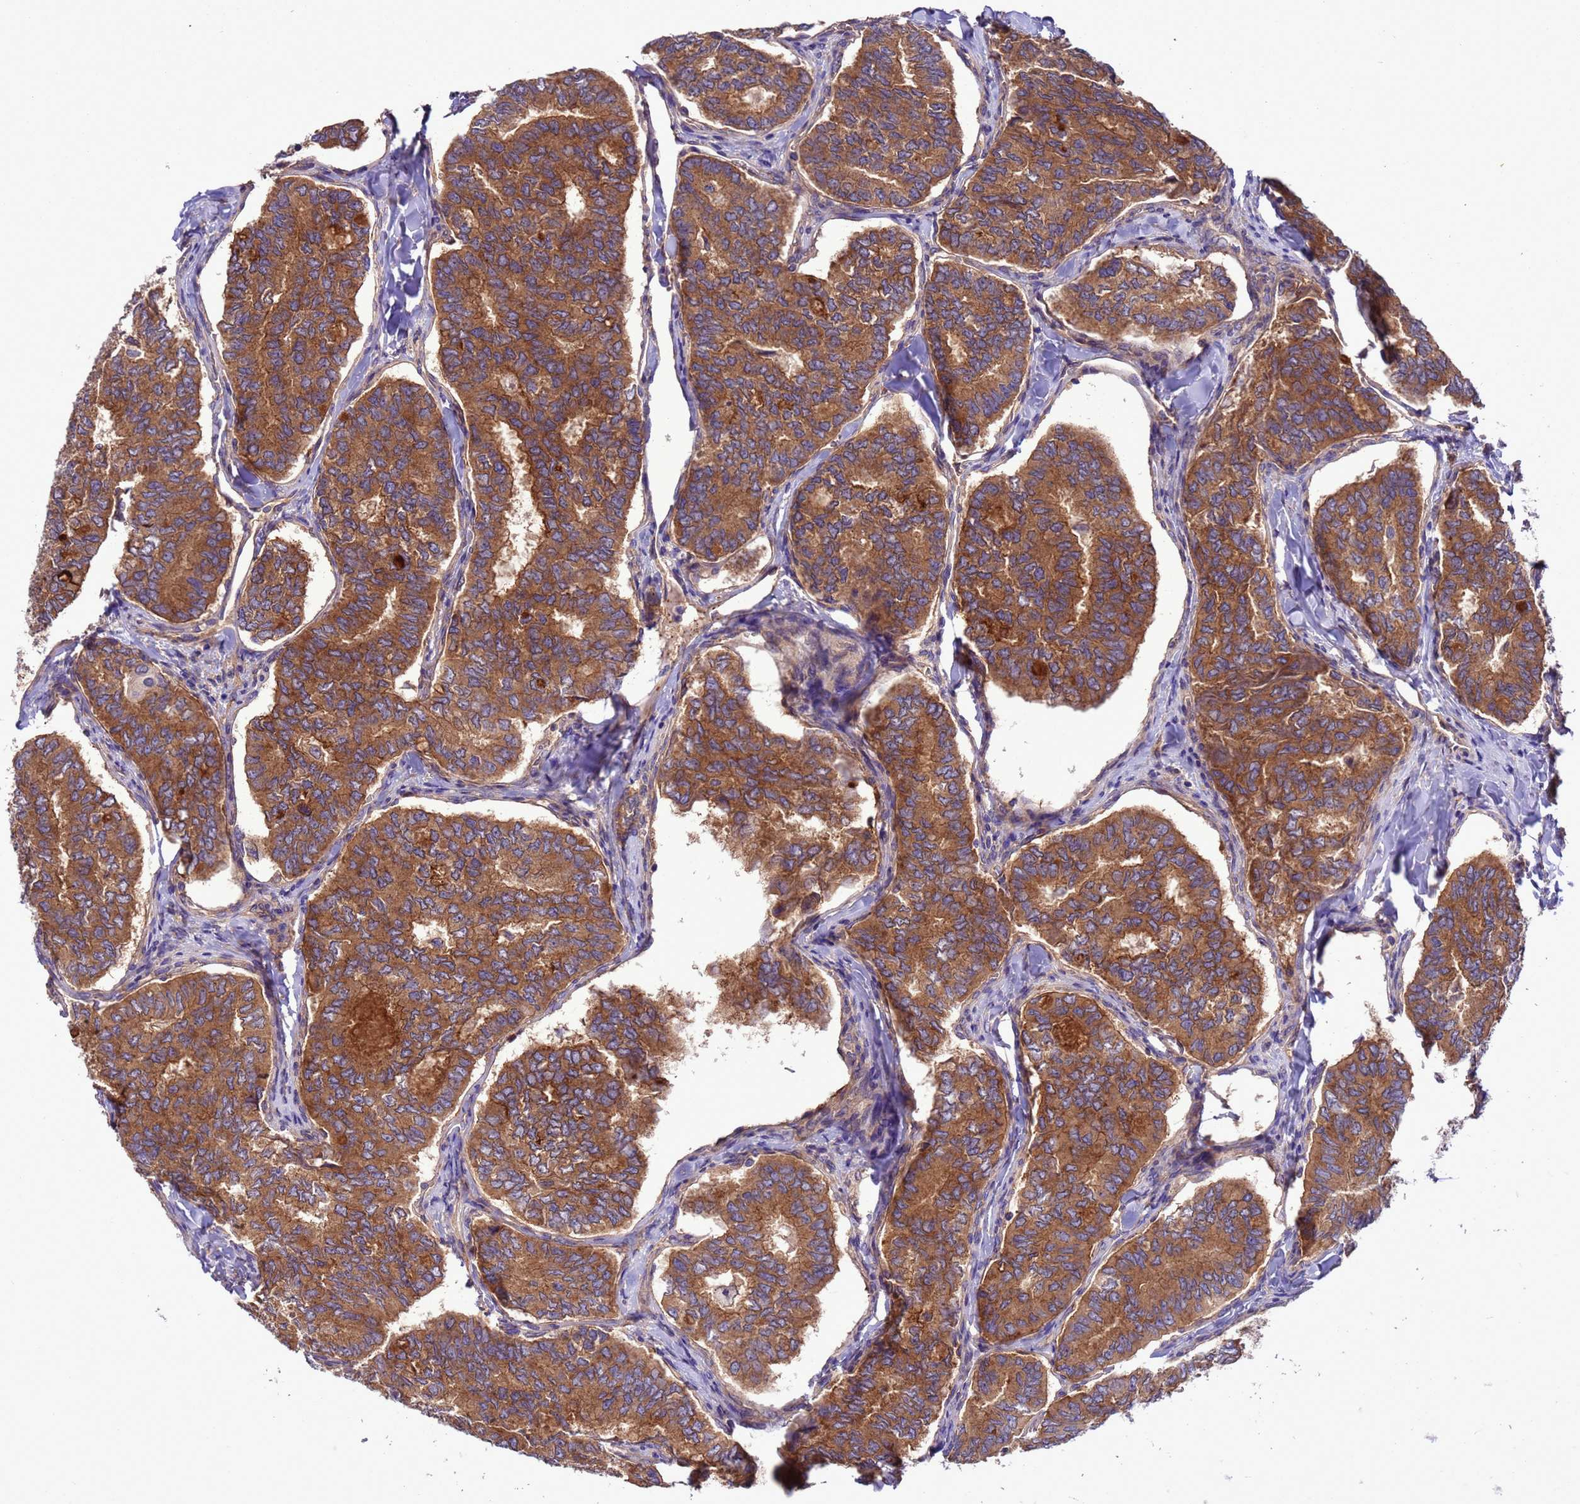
{"staining": {"intensity": "moderate", "quantity": ">75%", "location": "cytoplasmic/membranous"}, "tissue": "thyroid cancer", "cell_type": "Tumor cells", "image_type": "cancer", "snomed": [{"axis": "morphology", "description": "Papillary adenocarcinoma, NOS"}, {"axis": "topography", "description": "Thyroid gland"}], "caption": "Protein positivity by IHC shows moderate cytoplasmic/membranous expression in approximately >75% of tumor cells in thyroid cancer (papillary adenocarcinoma). The staining was performed using DAB (3,3'-diaminobenzidine), with brown indicating positive protein expression. Nuclei are stained blue with hematoxylin.", "gene": "ARHGAP12", "patient": {"sex": "female", "age": 35}}